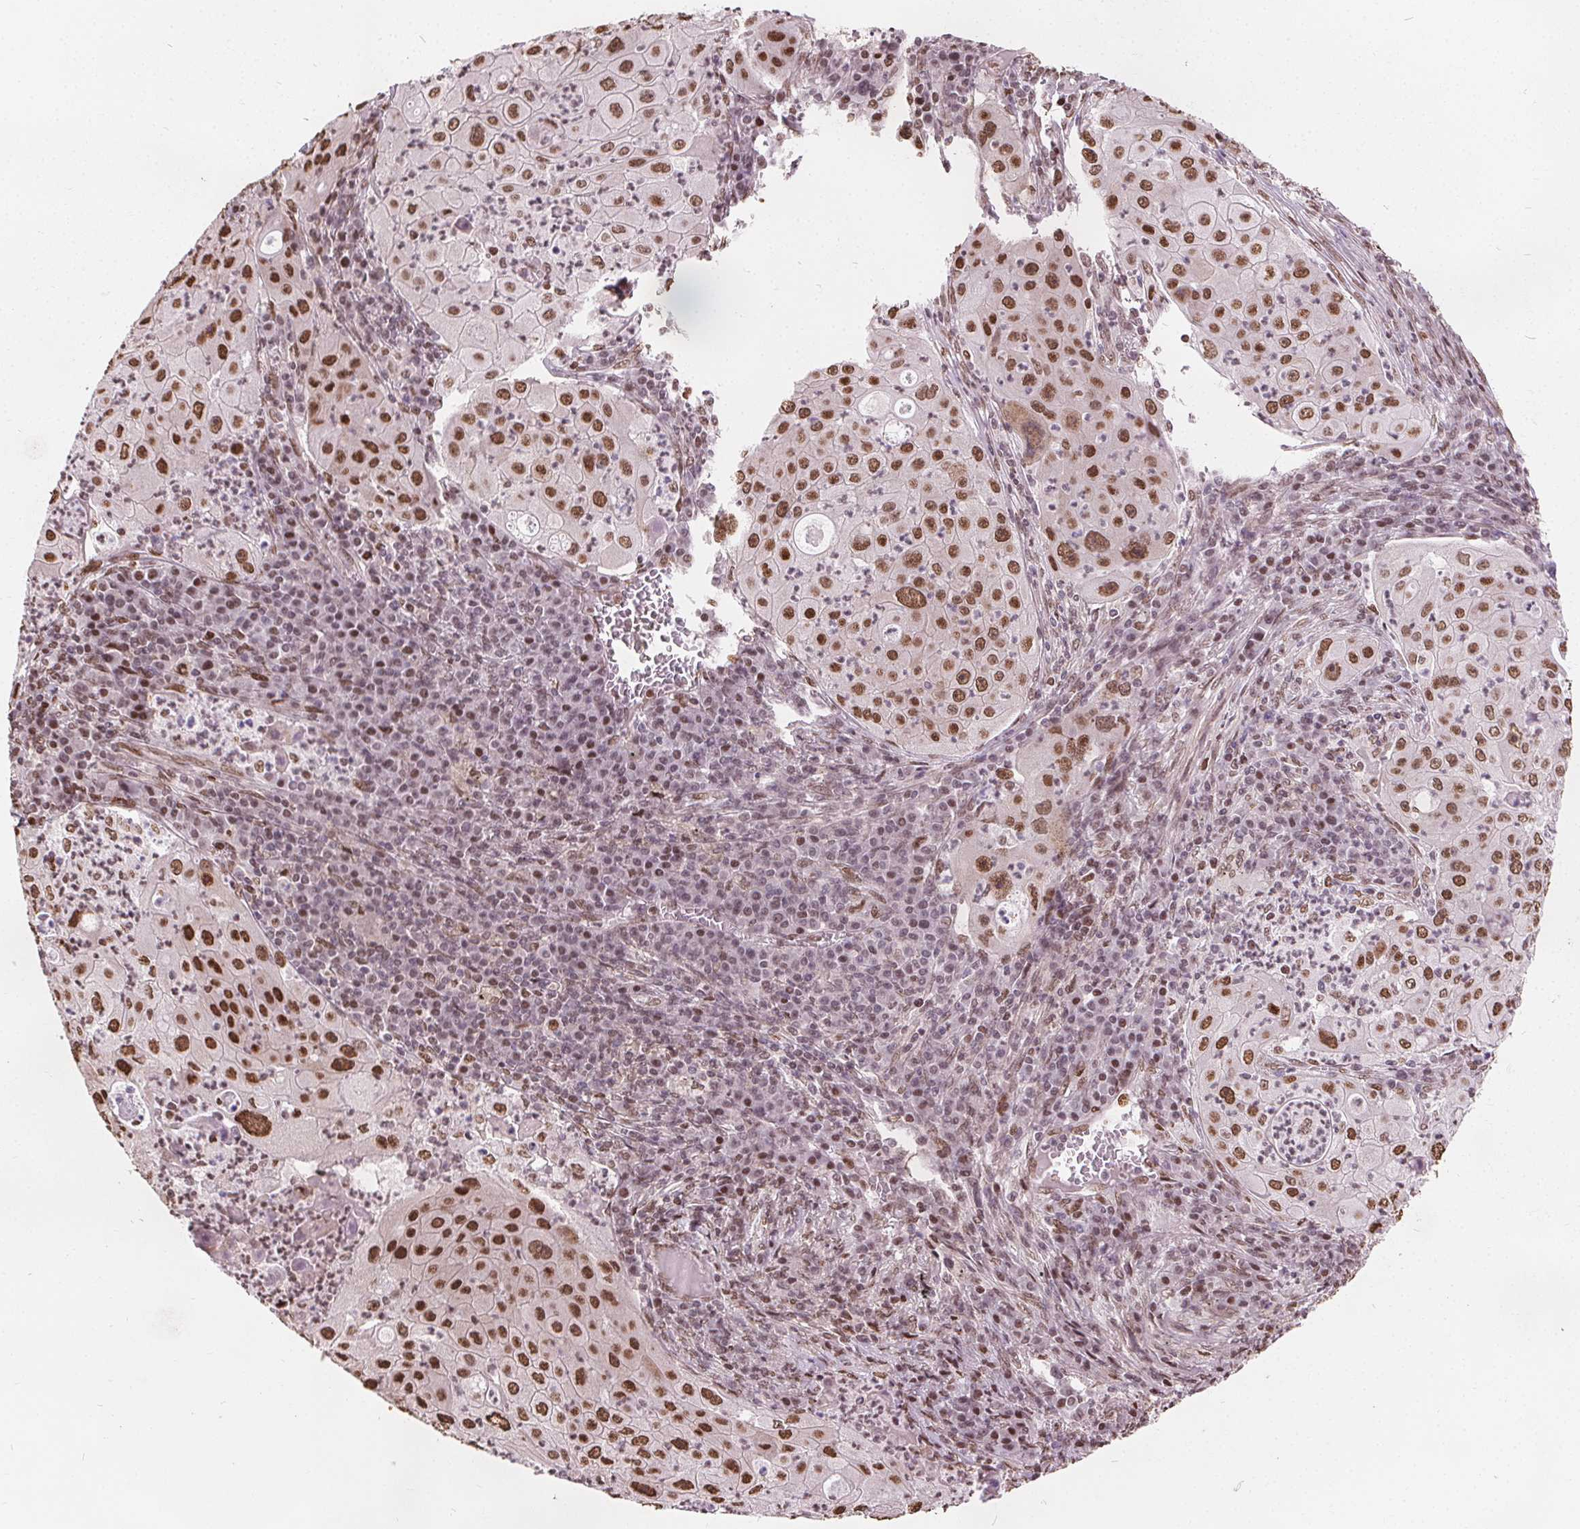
{"staining": {"intensity": "strong", "quantity": ">75%", "location": "nuclear"}, "tissue": "lung cancer", "cell_type": "Tumor cells", "image_type": "cancer", "snomed": [{"axis": "morphology", "description": "Squamous cell carcinoma, NOS"}, {"axis": "topography", "description": "Lung"}], "caption": "Protein staining of lung cancer (squamous cell carcinoma) tissue exhibits strong nuclear positivity in about >75% of tumor cells.", "gene": "ISLR2", "patient": {"sex": "female", "age": 59}}